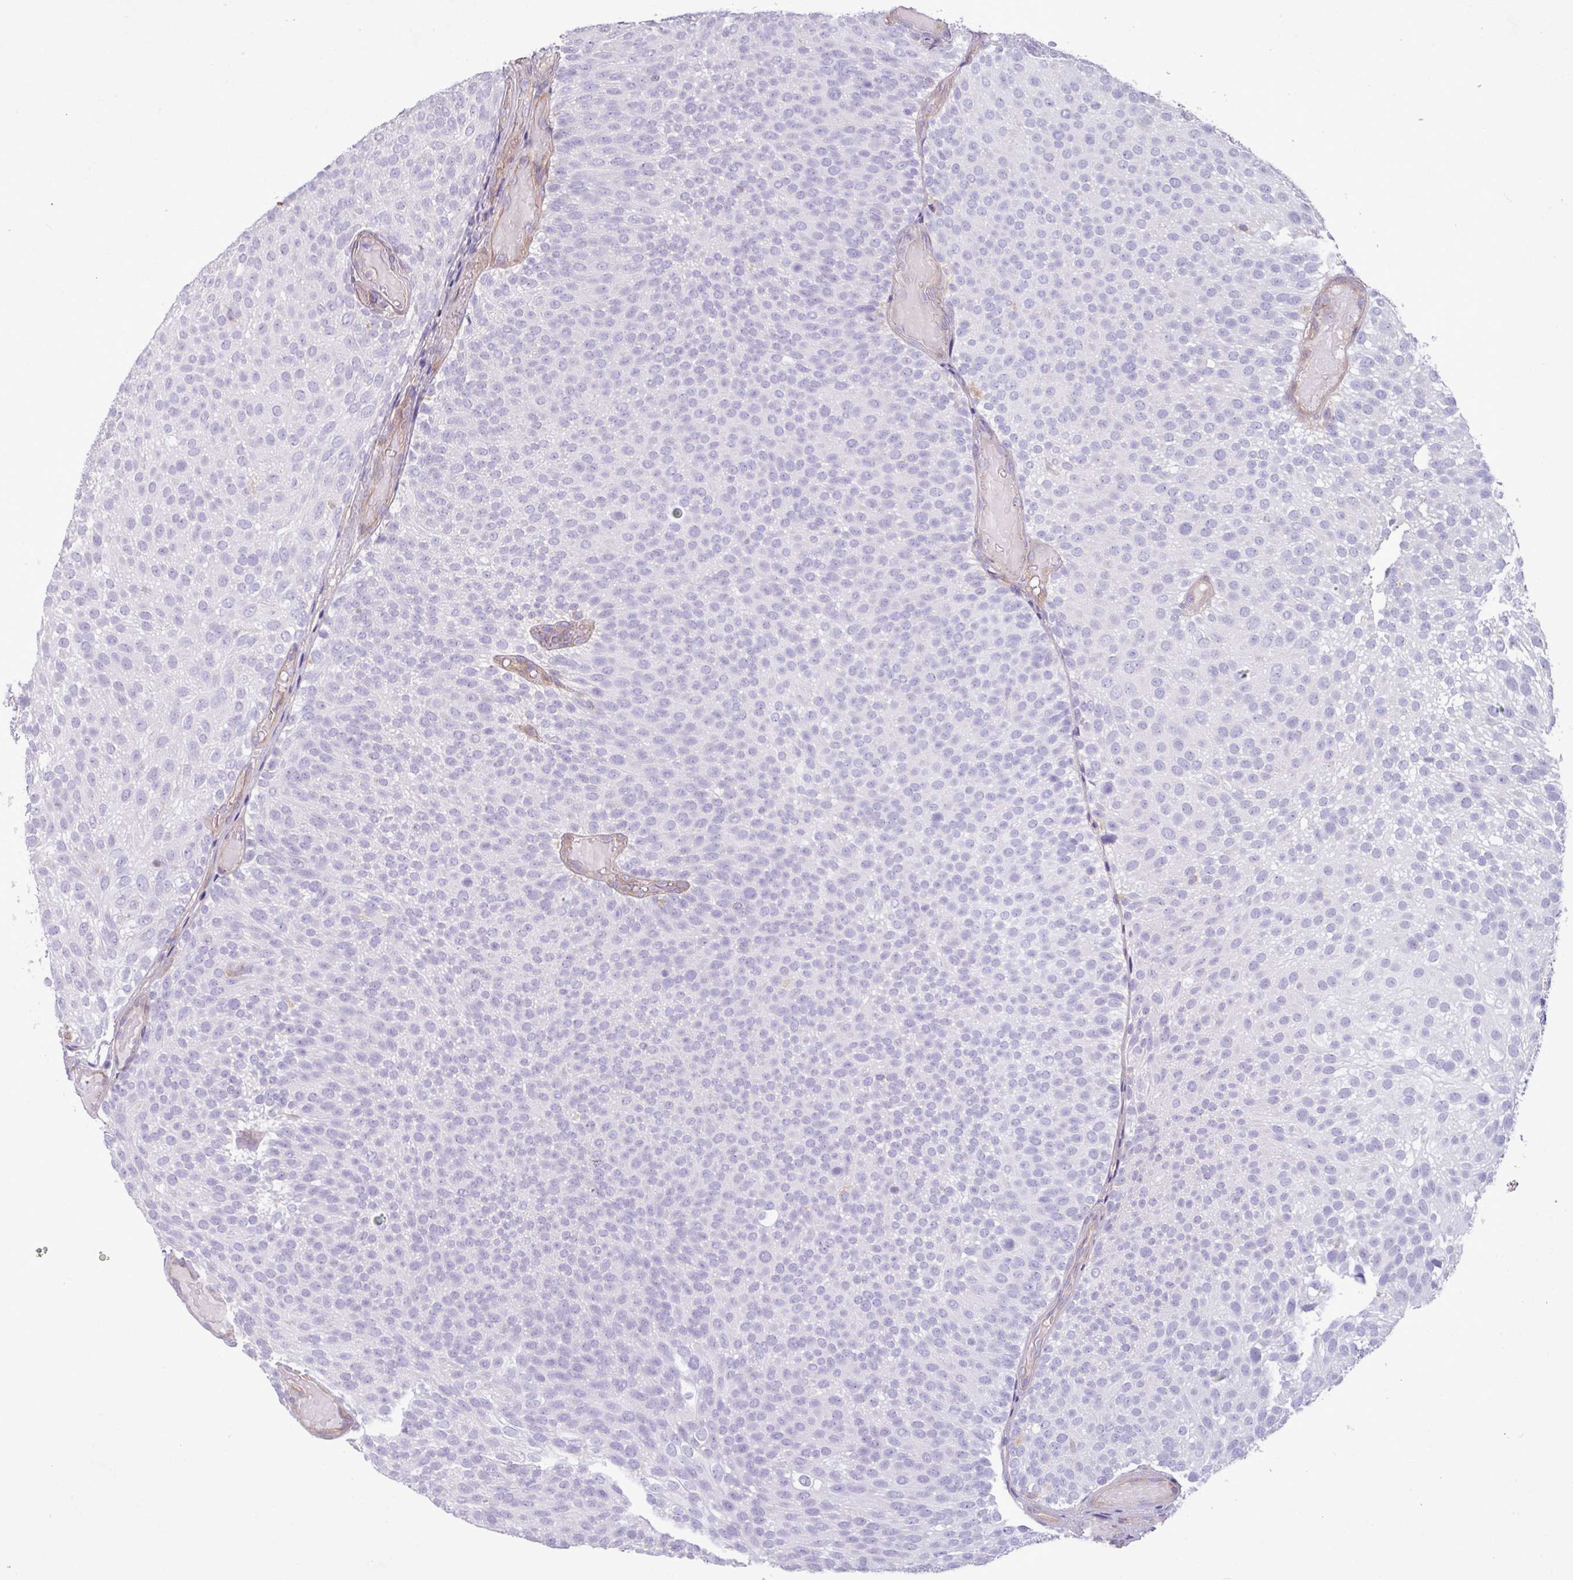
{"staining": {"intensity": "negative", "quantity": "none", "location": "none"}, "tissue": "urothelial cancer", "cell_type": "Tumor cells", "image_type": "cancer", "snomed": [{"axis": "morphology", "description": "Urothelial carcinoma, Low grade"}, {"axis": "topography", "description": "Urinary bladder"}], "caption": "Tumor cells show no significant protein positivity in low-grade urothelial carcinoma. Nuclei are stained in blue.", "gene": "KIRREL3", "patient": {"sex": "male", "age": 78}}